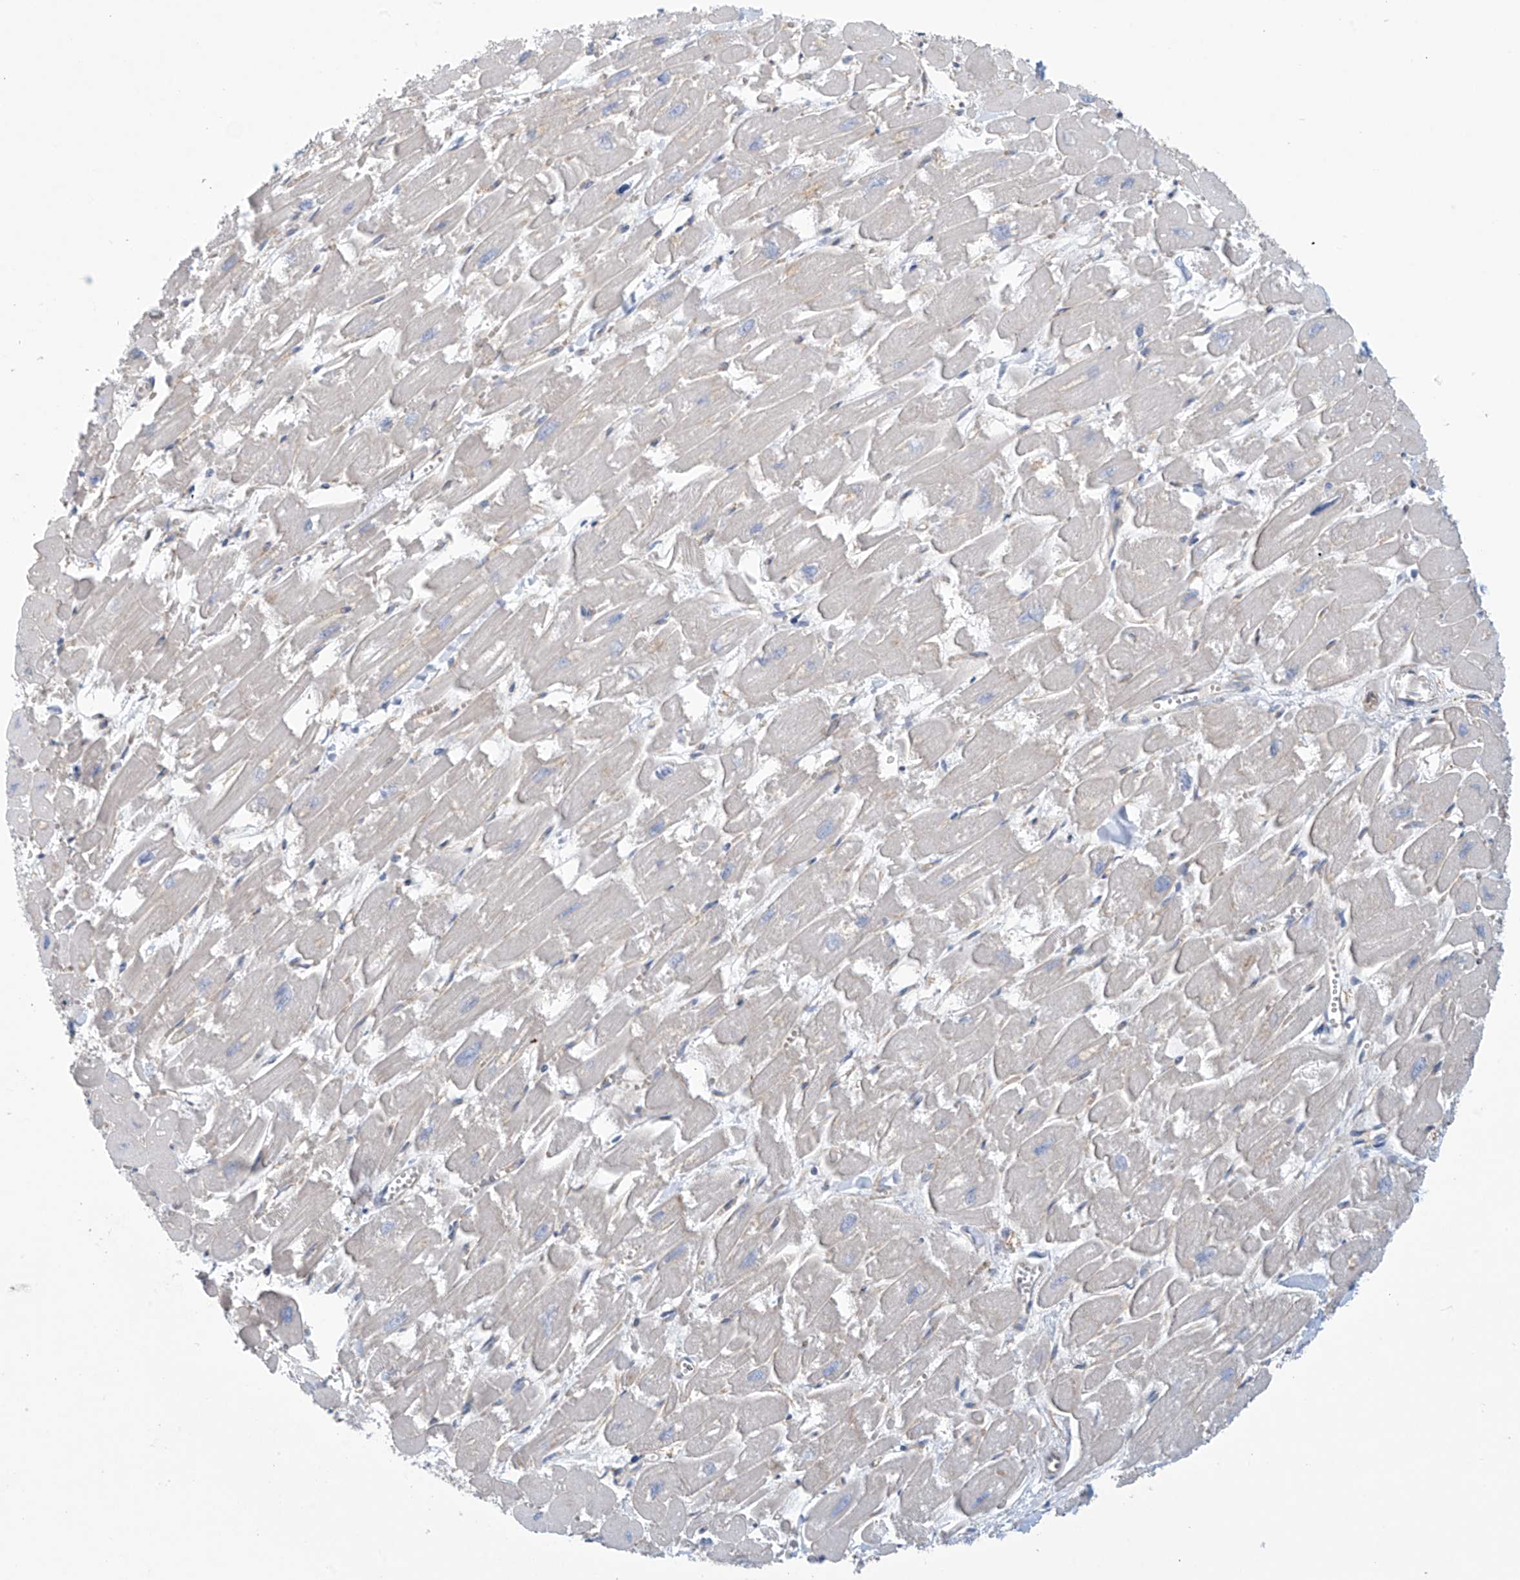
{"staining": {"intensity": "negative", "quantity": "none", "location": "none"}, "tissue": "heart muscle", "cell_type": "Cardiomyocytes", "image_type": "normal", "snomed": [{"axis": "morphology", "description": "Normal tissue, NOS"}, {"axis": "topography", "description": "Heart"}], "caption": "Micrograph shows no significant protein expression in cardiomyocytes of unremarkable heart muscle.", "gene": "ABHD13", "patient": {"sex": "male", "age": 54}}